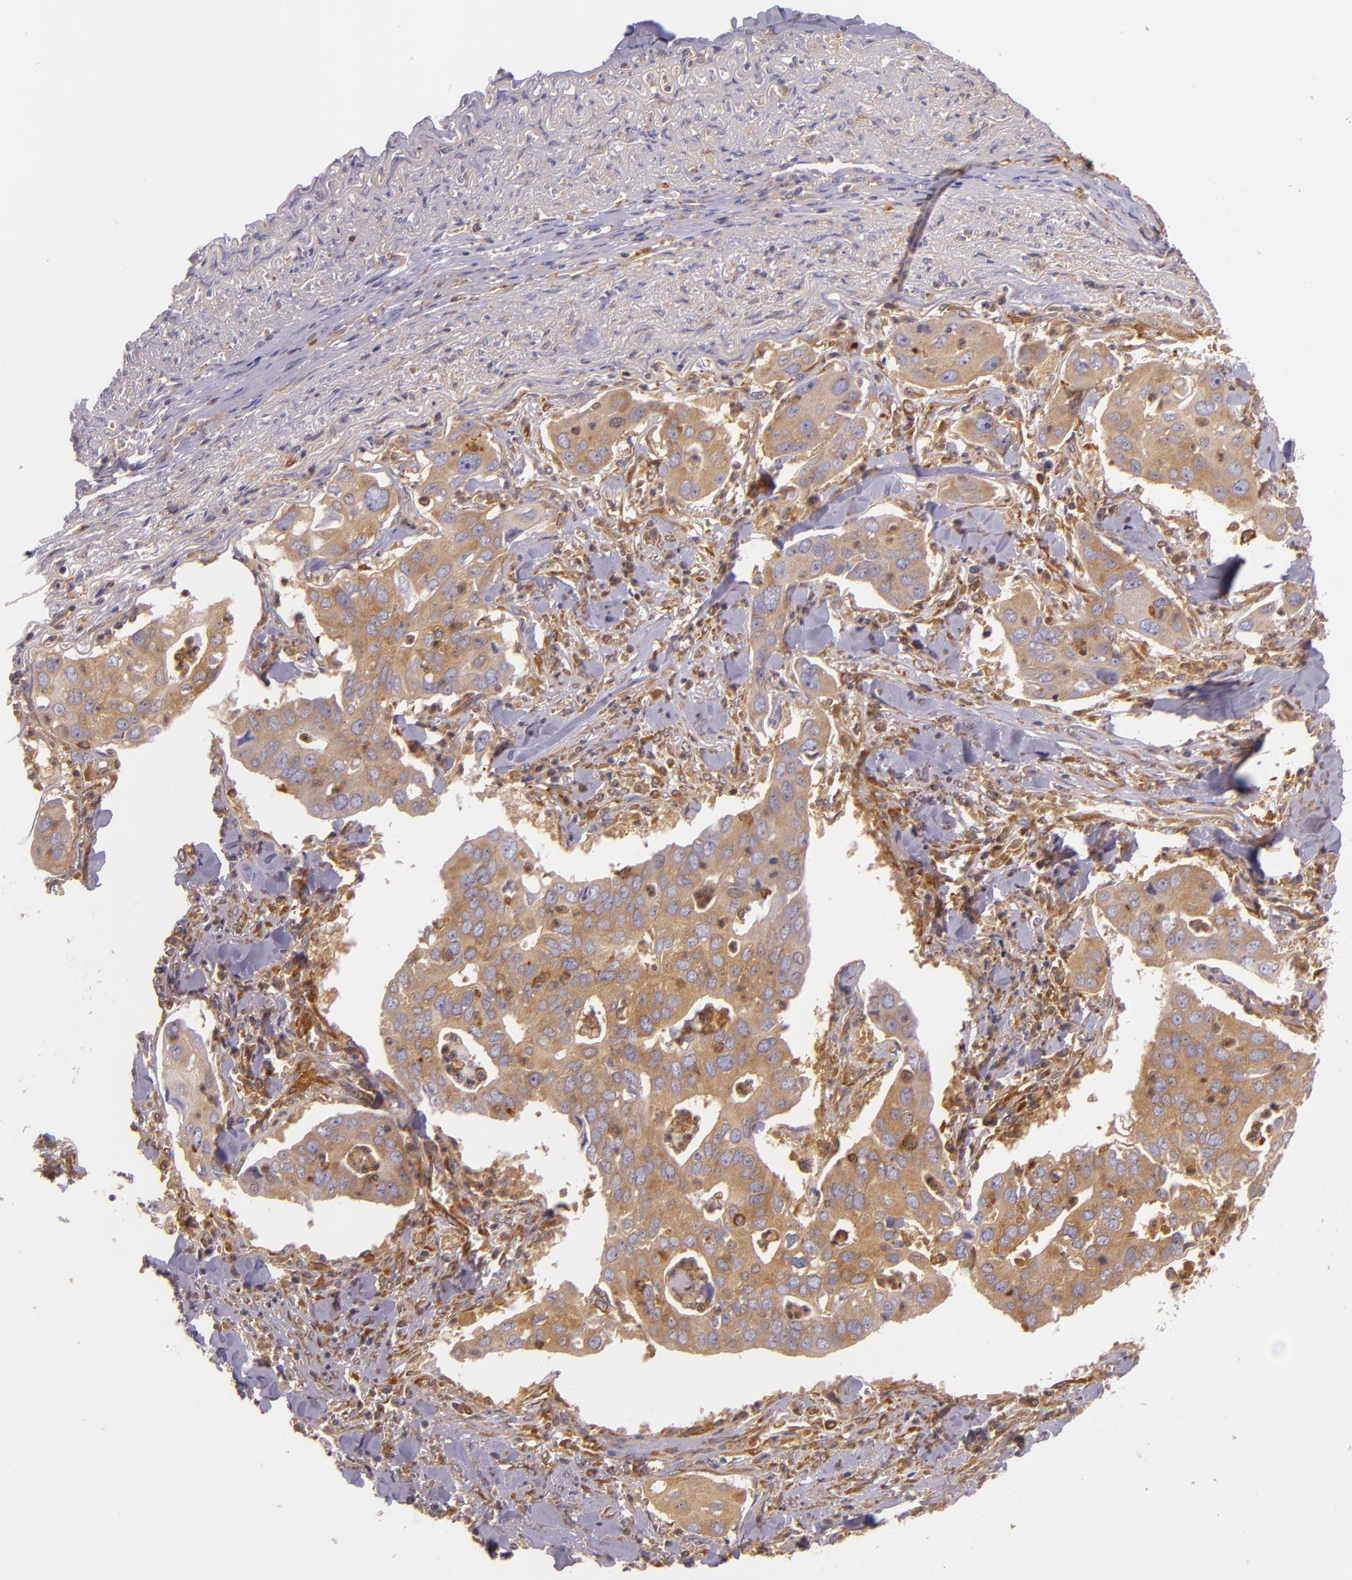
{"staining": {"intensity": "moderate", "quantity": ">75%", "location": "cytoplasmic/membranous"}, "tissue": "lung cancer", "cell_type": "Tumor cells", "image_type": "cancer", "snomed": [{"axis": "morphology", "description": "Adenocarcinoma, NOS"}, {"axis": "topography", "description": "Lung"}], "caption": "A brown stain labels moderate cytoplasmic/membranous staining of a protein in human lung adenocarcinoma tumor cells.", "gene": "TLN1", "patient": {"sex": "male", "age": 48}}